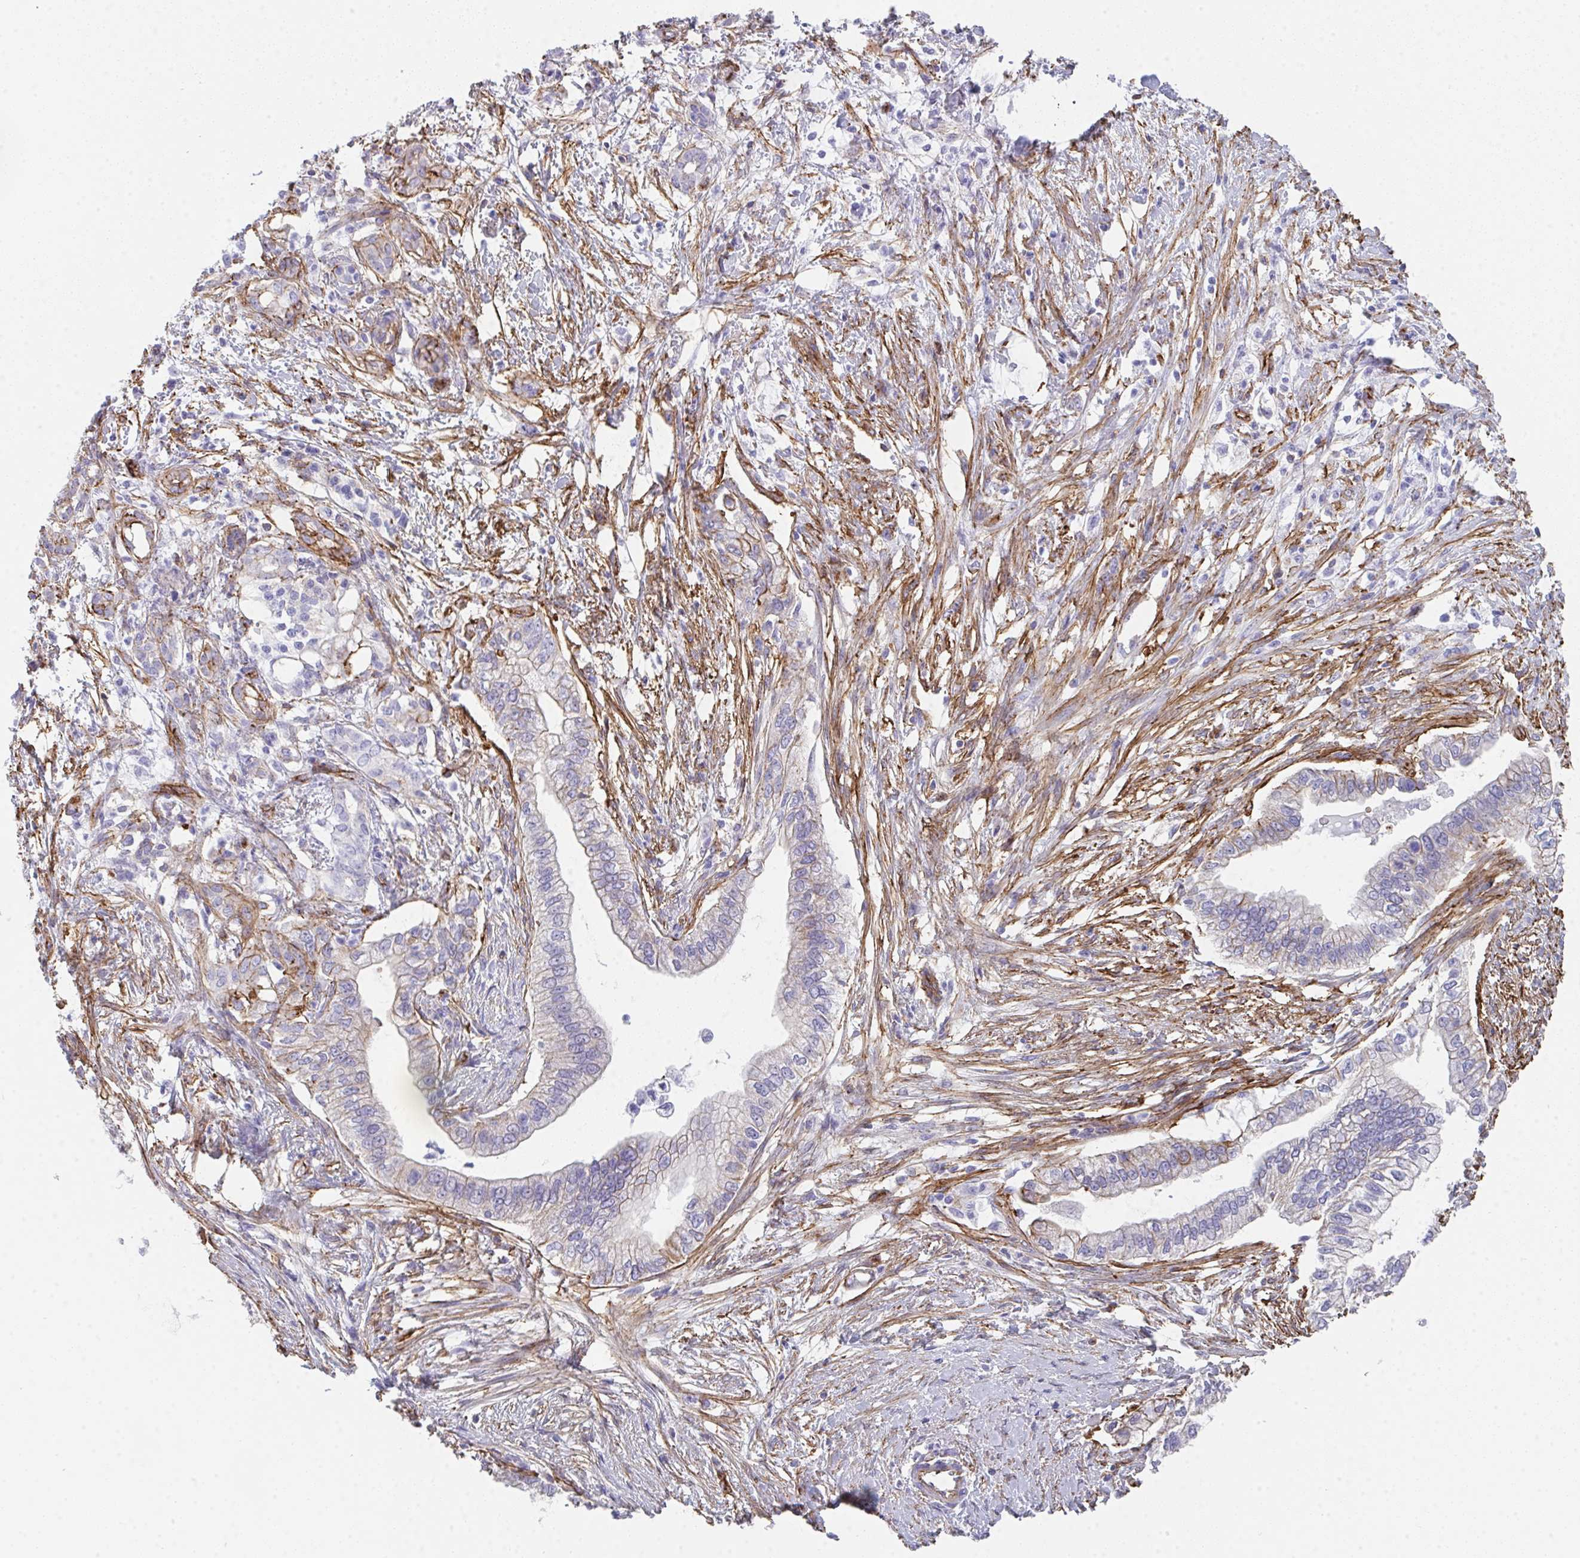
{"staining": {"intensity": "weak", "quantity": "<25%", "location": "cytoplasmic/membranous"}, "tissue": "pancreatic cancer", "cell_type": "Tumor cells", "image_type": "cancer", "snomed": [{"axis": "morphology", "description": "Adenocarcinoma, NOS"}, {"axis": "topography", "description": "Pancreas"}], "caption": "There is no significant staining in tumor cells of pancreatic cancer.", "gene": "DBN1", "patient": {"sex": "male", "age": 70}}